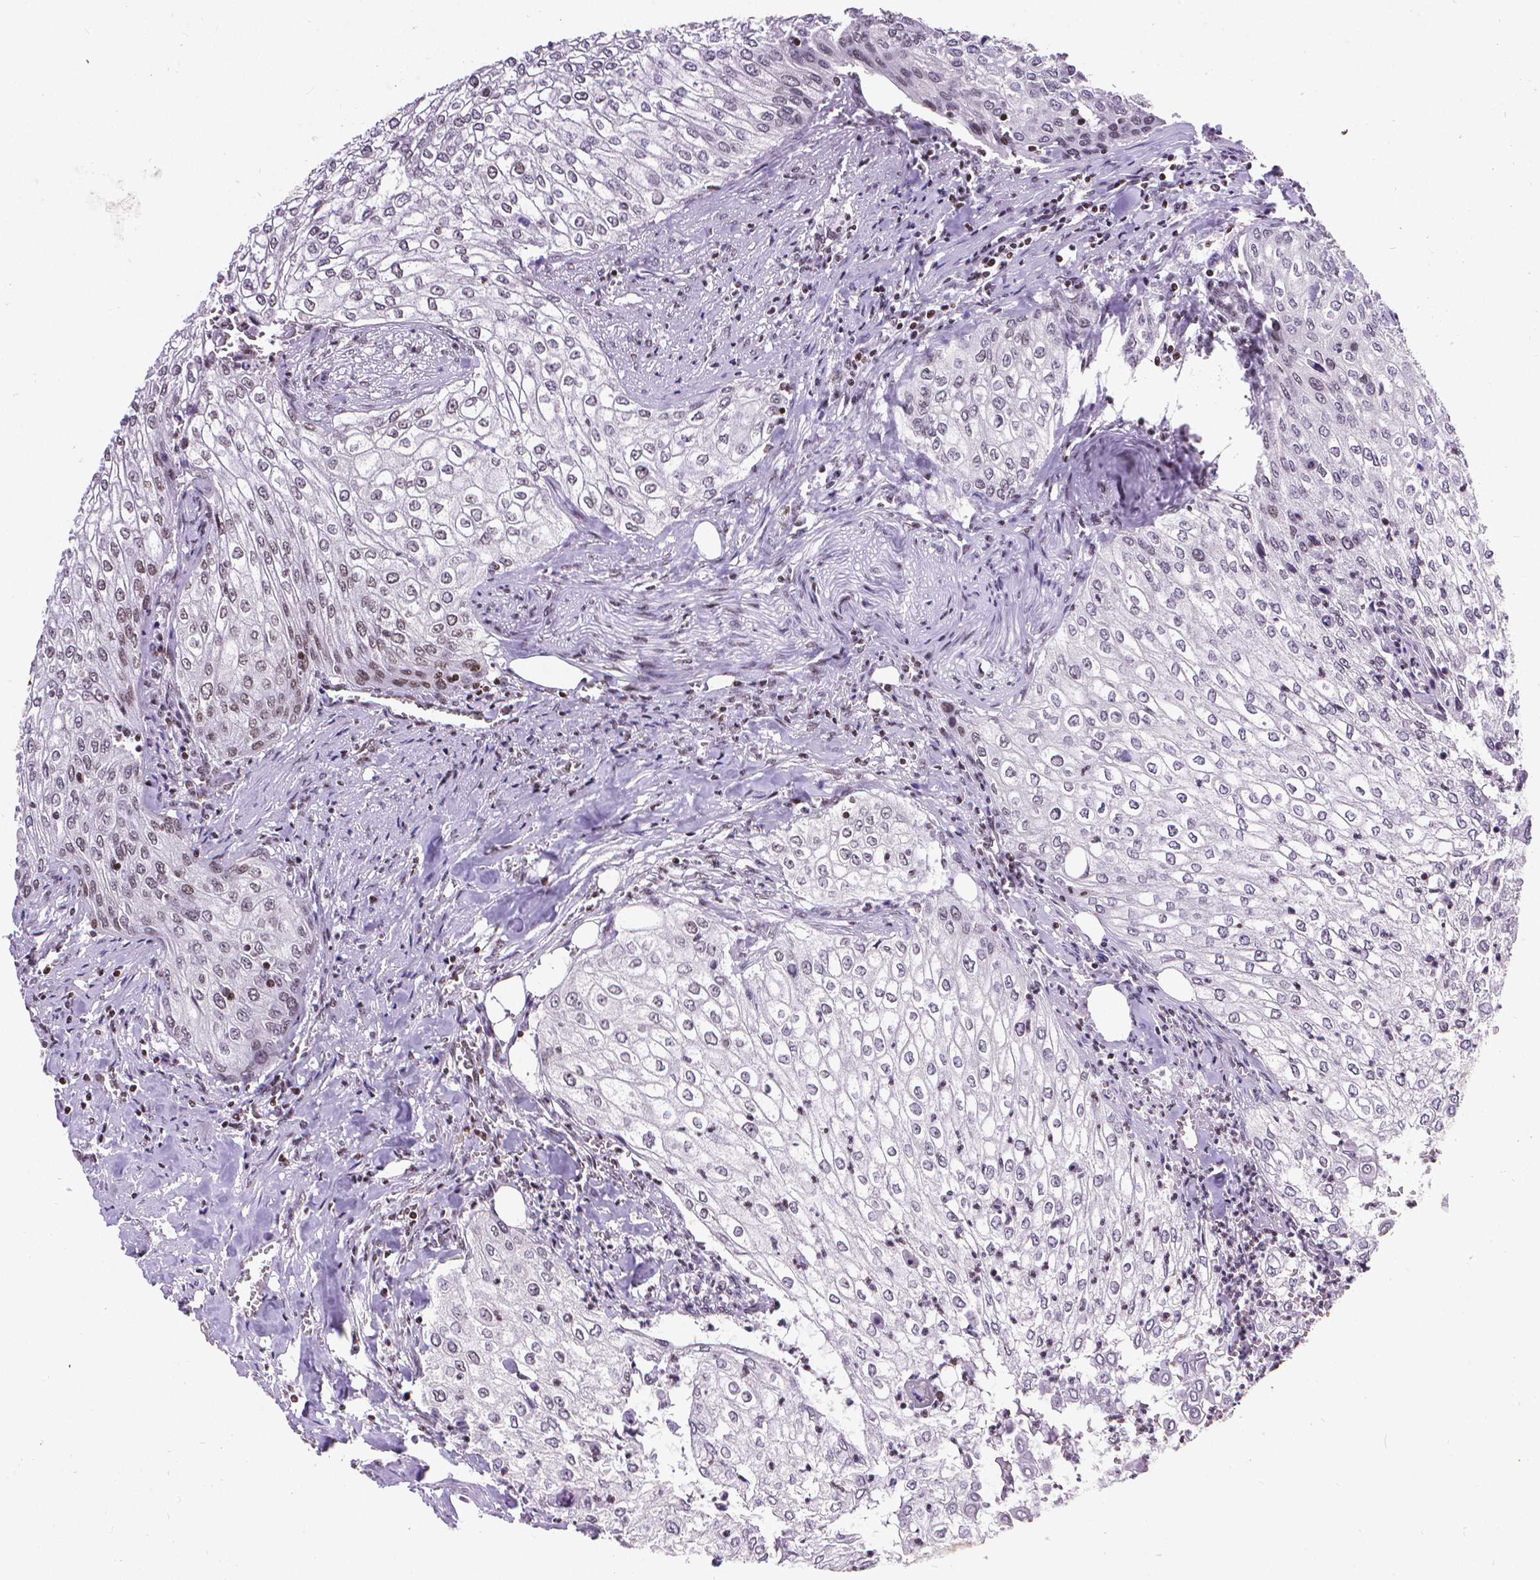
{"staining": {"intensity": "weak", "quantity": "25%-75%", "location": "nuclear"}, "tissue": "urothelial cancer", "cell_type": "Tumor cells", "image_type": "cancer", "snomed": [{"axis": "morphology", "description": "Urothelial carcinoma, High grade"}, {"axis": "topography", "description": "Urinary bladder"}], "caption": "IHC image of urothelial carcinoma (high-grade) stained for a protein (brown), which shows low levels of weak nuclear staining in approximately 25%-75% of tumor cells.", "gene": "CTCF", "patient": {"sex": "male", "age": 62}}